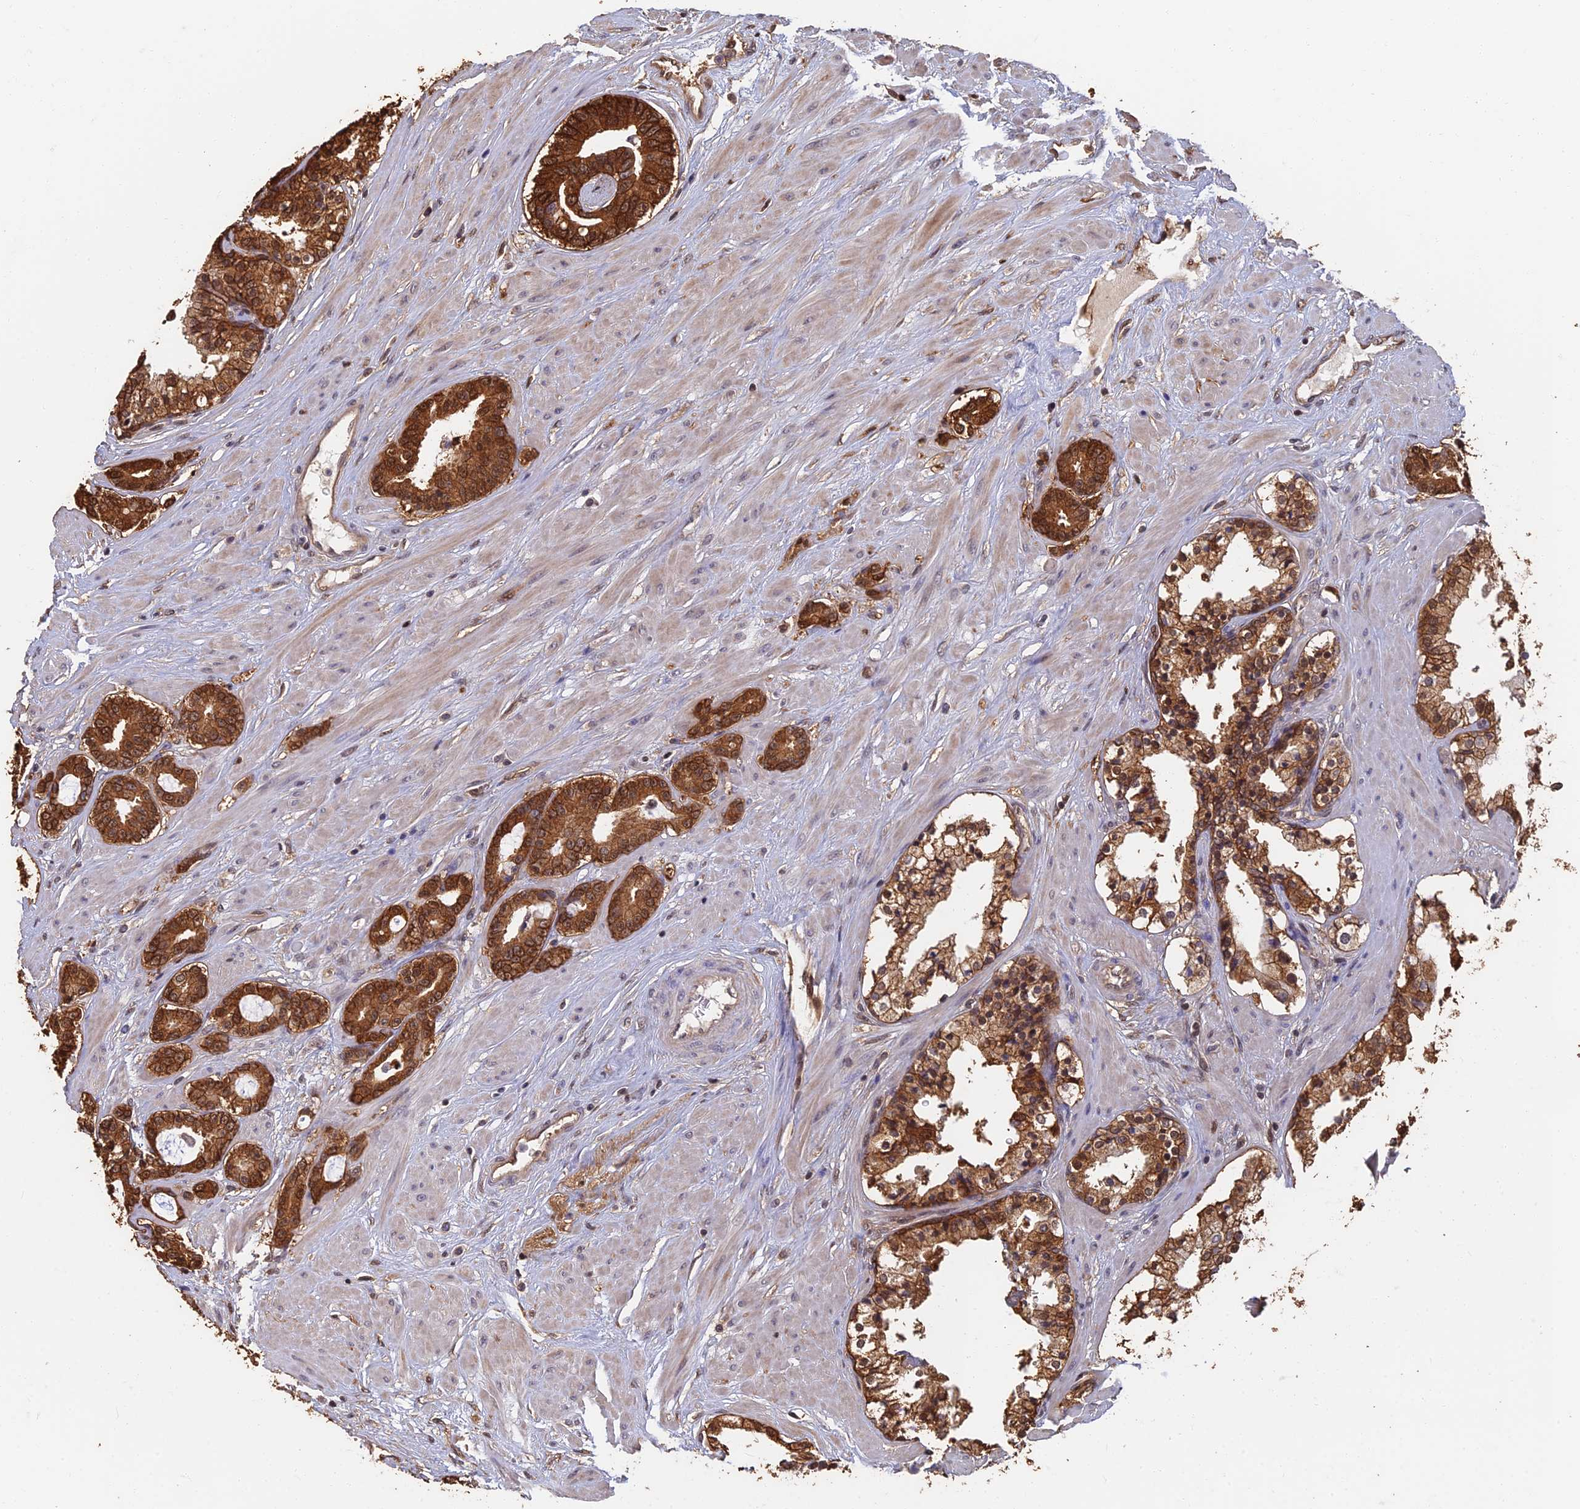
{"staining": {"intensity": "strong", "quantity": ">75%", "location": "cytoplasmic/membranous"}, "tissue": "prostate cancer", "cell_type": "Tumor cells", "image_type": "cancer", "snomed": [{"axis": "morphology", "description": "Adenocarcinoma, High grade"}, {"axis": "topography", "description": "Prostate"}], "caption": "A photomicrograph showing strong cytoplasmic/membranous positivity in approximately >75% of tumor cells in prostate high-grade adenocarcinoma, as visualized by brown immunohistochemical staining.", "gene": "LRRN3", "patient": {"sex": "male", "age": 58}}